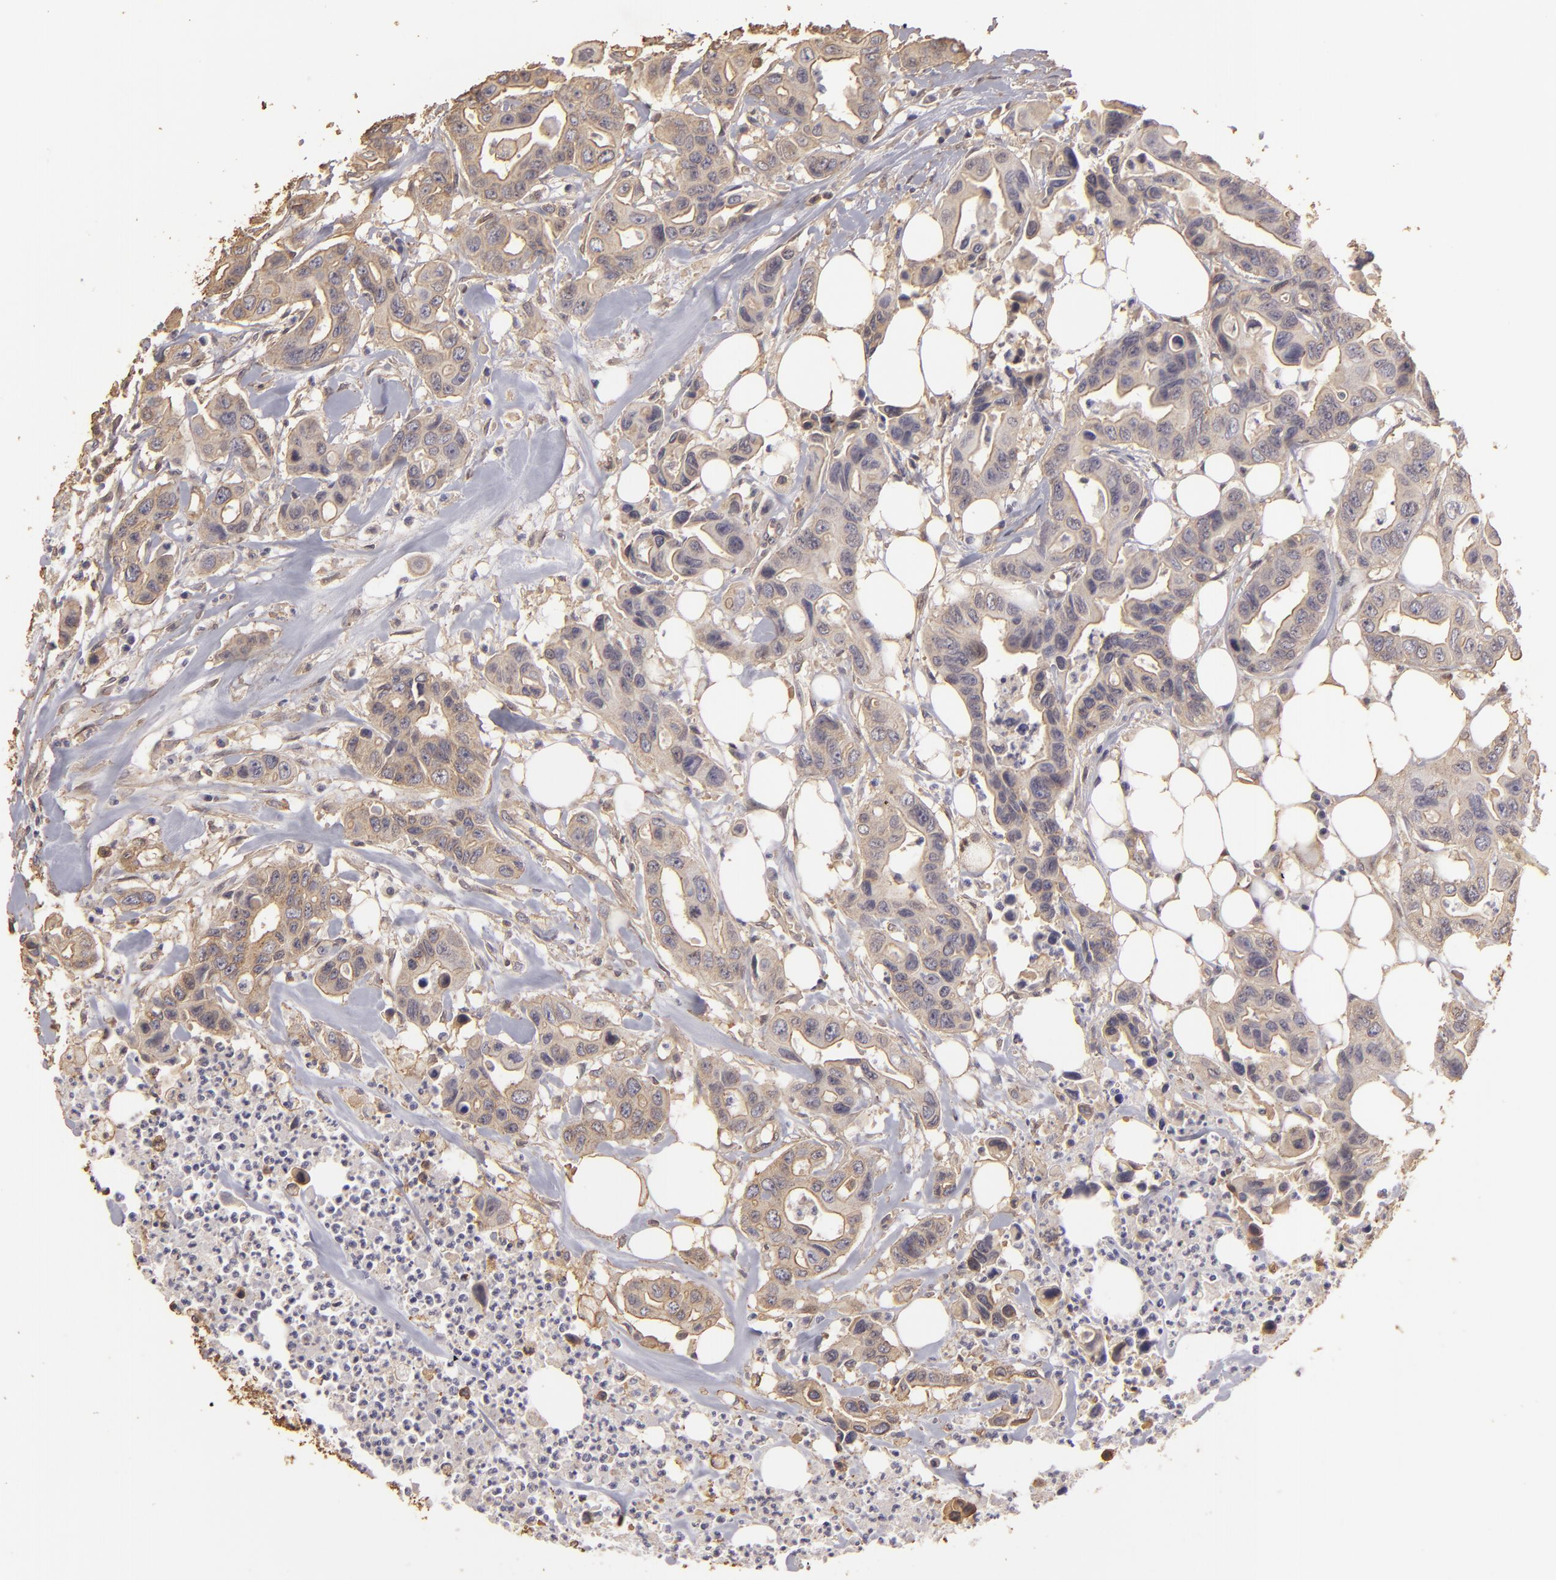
{"staining": {"intensity": "weak", "quantity": ">75%", "location": "cytoplasmic/membranous"}, "tissue": "colorectal cancer", "cell_type": "Tumor cells", "image_type": "cancer", "snomed": [{"axis": "morphology", "description": "Adenocarcinoma, NOS"}, {"axis": "topography", "description": "Colon"}], "caption": "Brown immunohistochemical staining in colorectal cancer (adenocarcinoma) shows weak cytoplasmic/membranous expression in about >75% of tumor cells.", "gene": "HSPB6", "patient": {"sex": "female", "age": 70}}